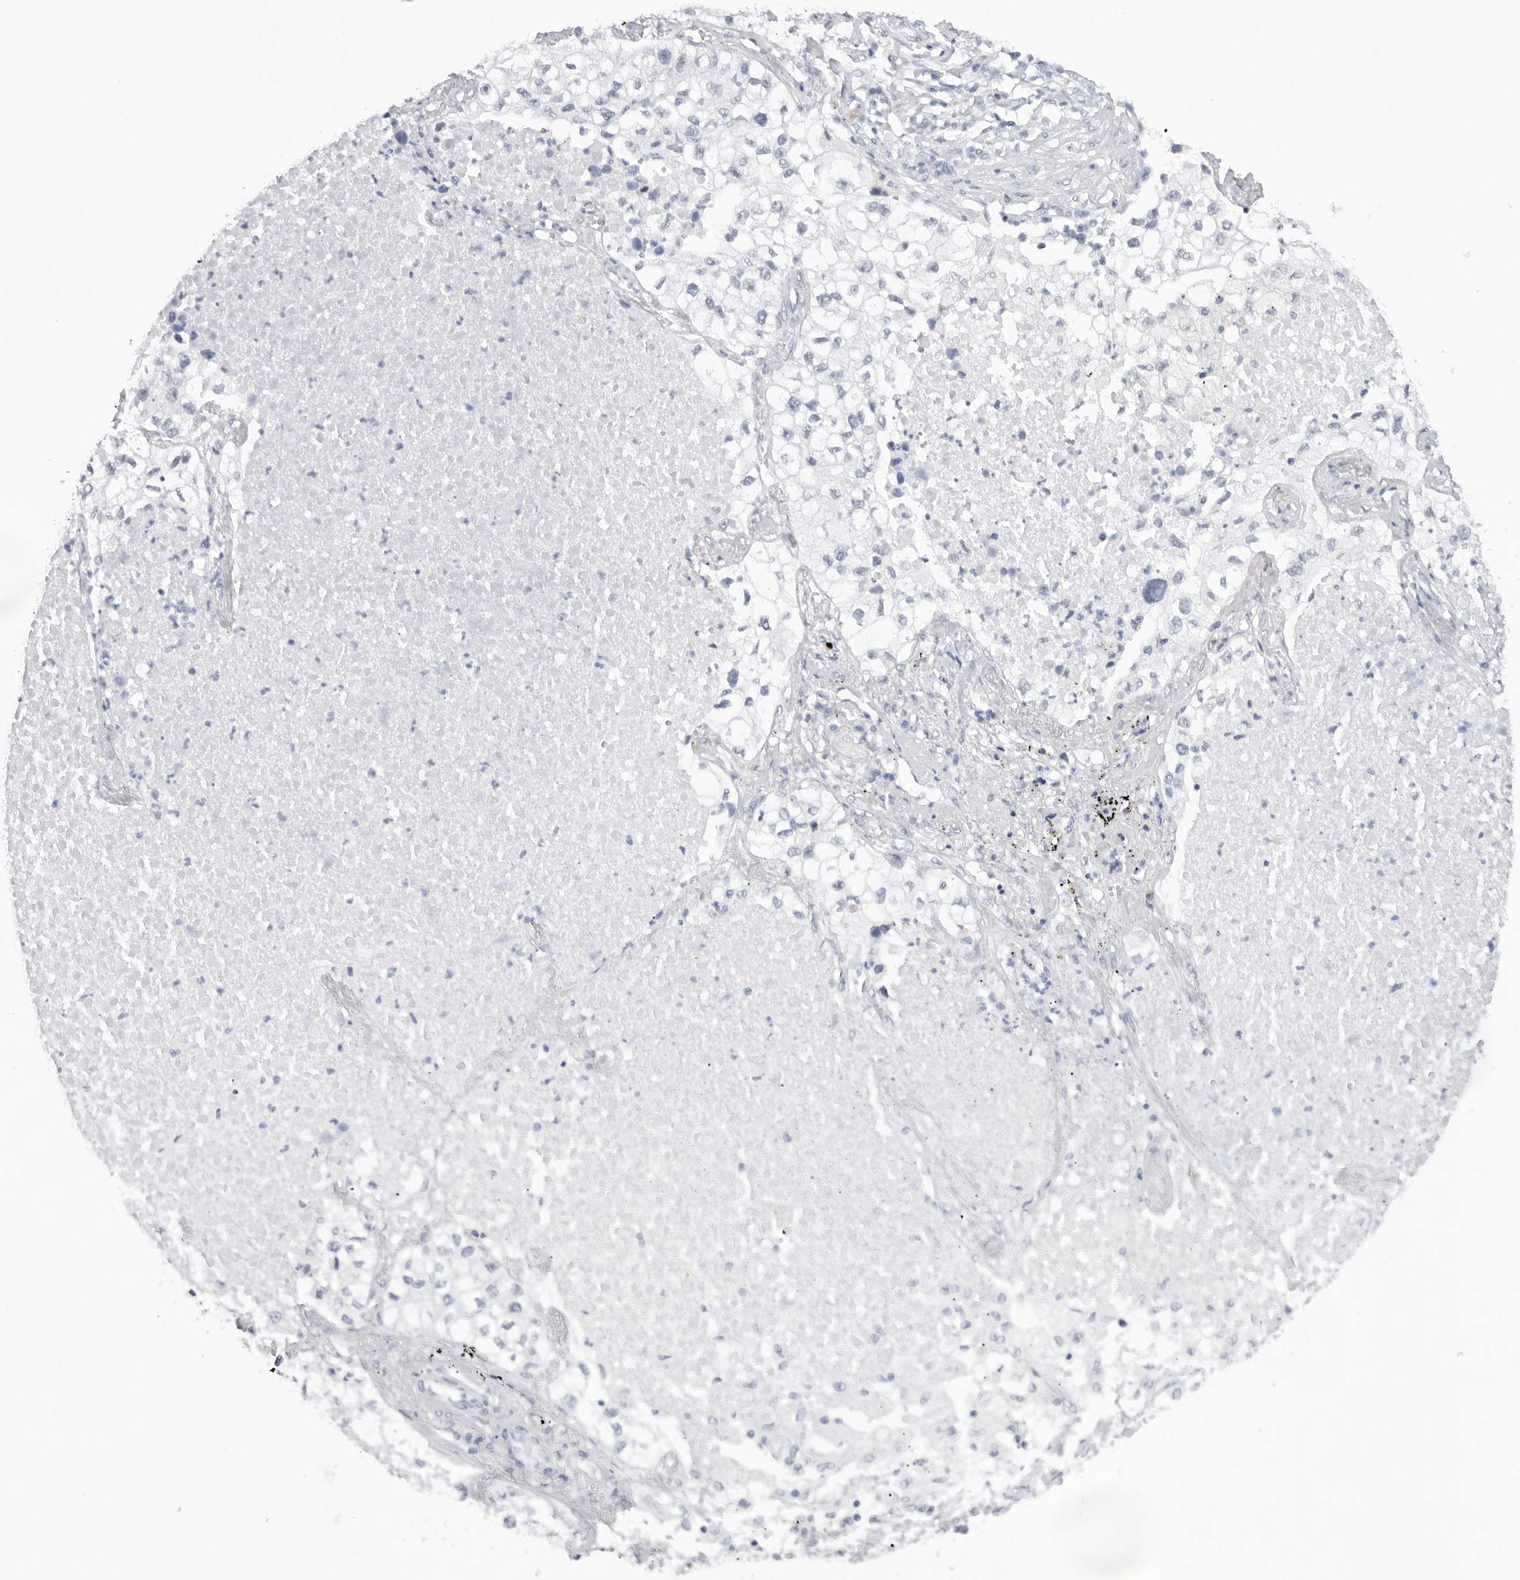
{"staining": {"intensity": "negative", "quantity": "none", "location": "none"}, "tissue": "lung cancer", "cell_type": "Tumor cells", "image_type": "cancer", "snomed": [{"axis": "morphology", "description": "Adenocarcinoma, NOS"}, {"axis": "topography", "description": "Lung"}], "caption": "This is an IHC histopathology image of lung adenocarcinoma. There is no positivity in tumor cells.", "gene": "KLK12", "patient": {"sex": "male", "age": 63}}